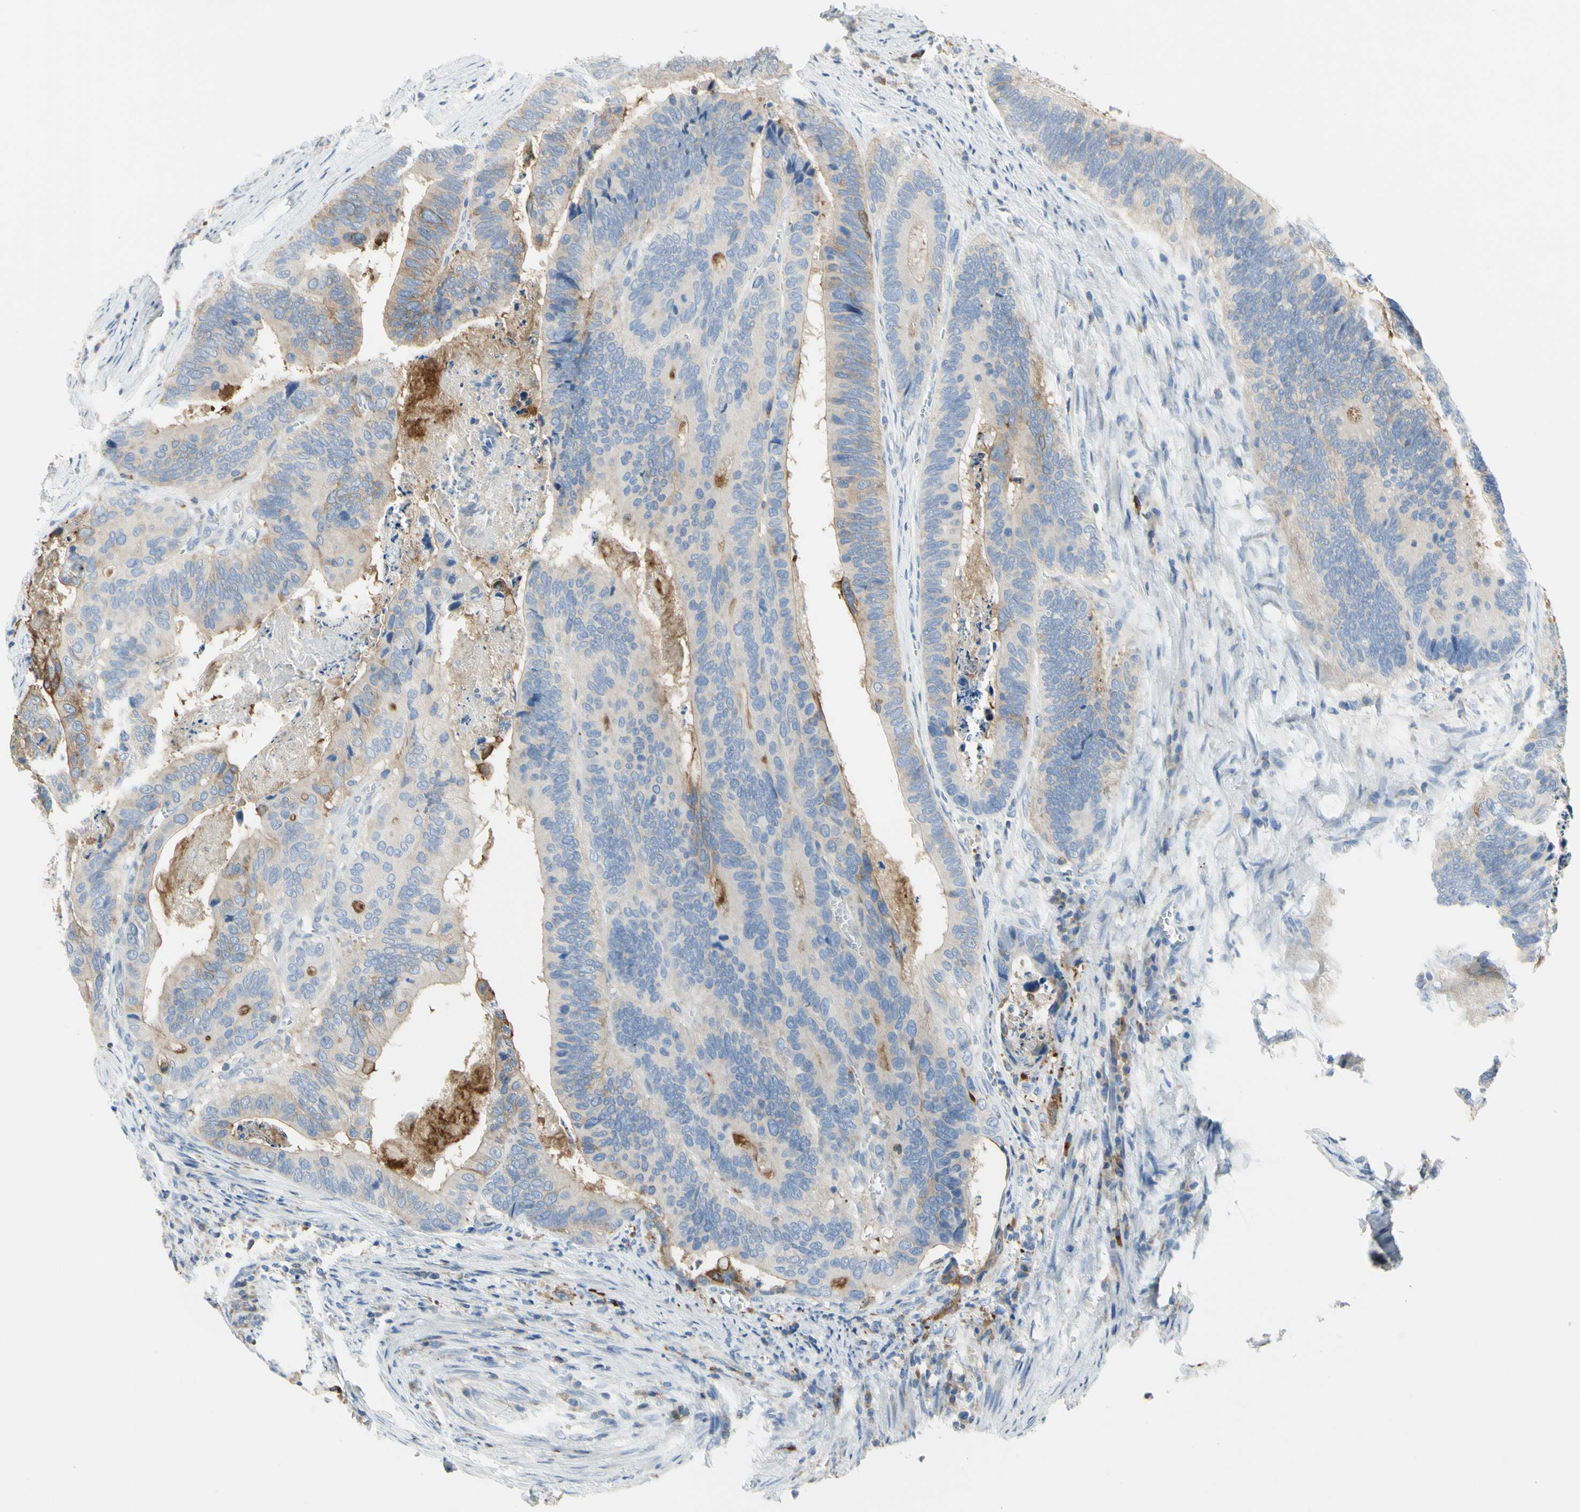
{"staining": {"intensity": "weak", "quantity": ">75%", "location": "cytoplasmic/membranous"}, "tissue": "colorectal cancer", "cell_type": "Tumor cells", "image_type": "cancer", "snomed": [{"axis": "morphology", "description": "Adenocarcinoma, NOS"}, {"axis": "topography", "description": "Colon"}], "caption": "Protein staining of colorectal adenocarcinoma tissue displays weak cytoplasmic/membranous positivity in about >75% of tumor cells. (DAB = brown stain, brightfield microscopy at high magnification).", "gene": "MUC1", "patient": {"sex": "male", "age": 72}}